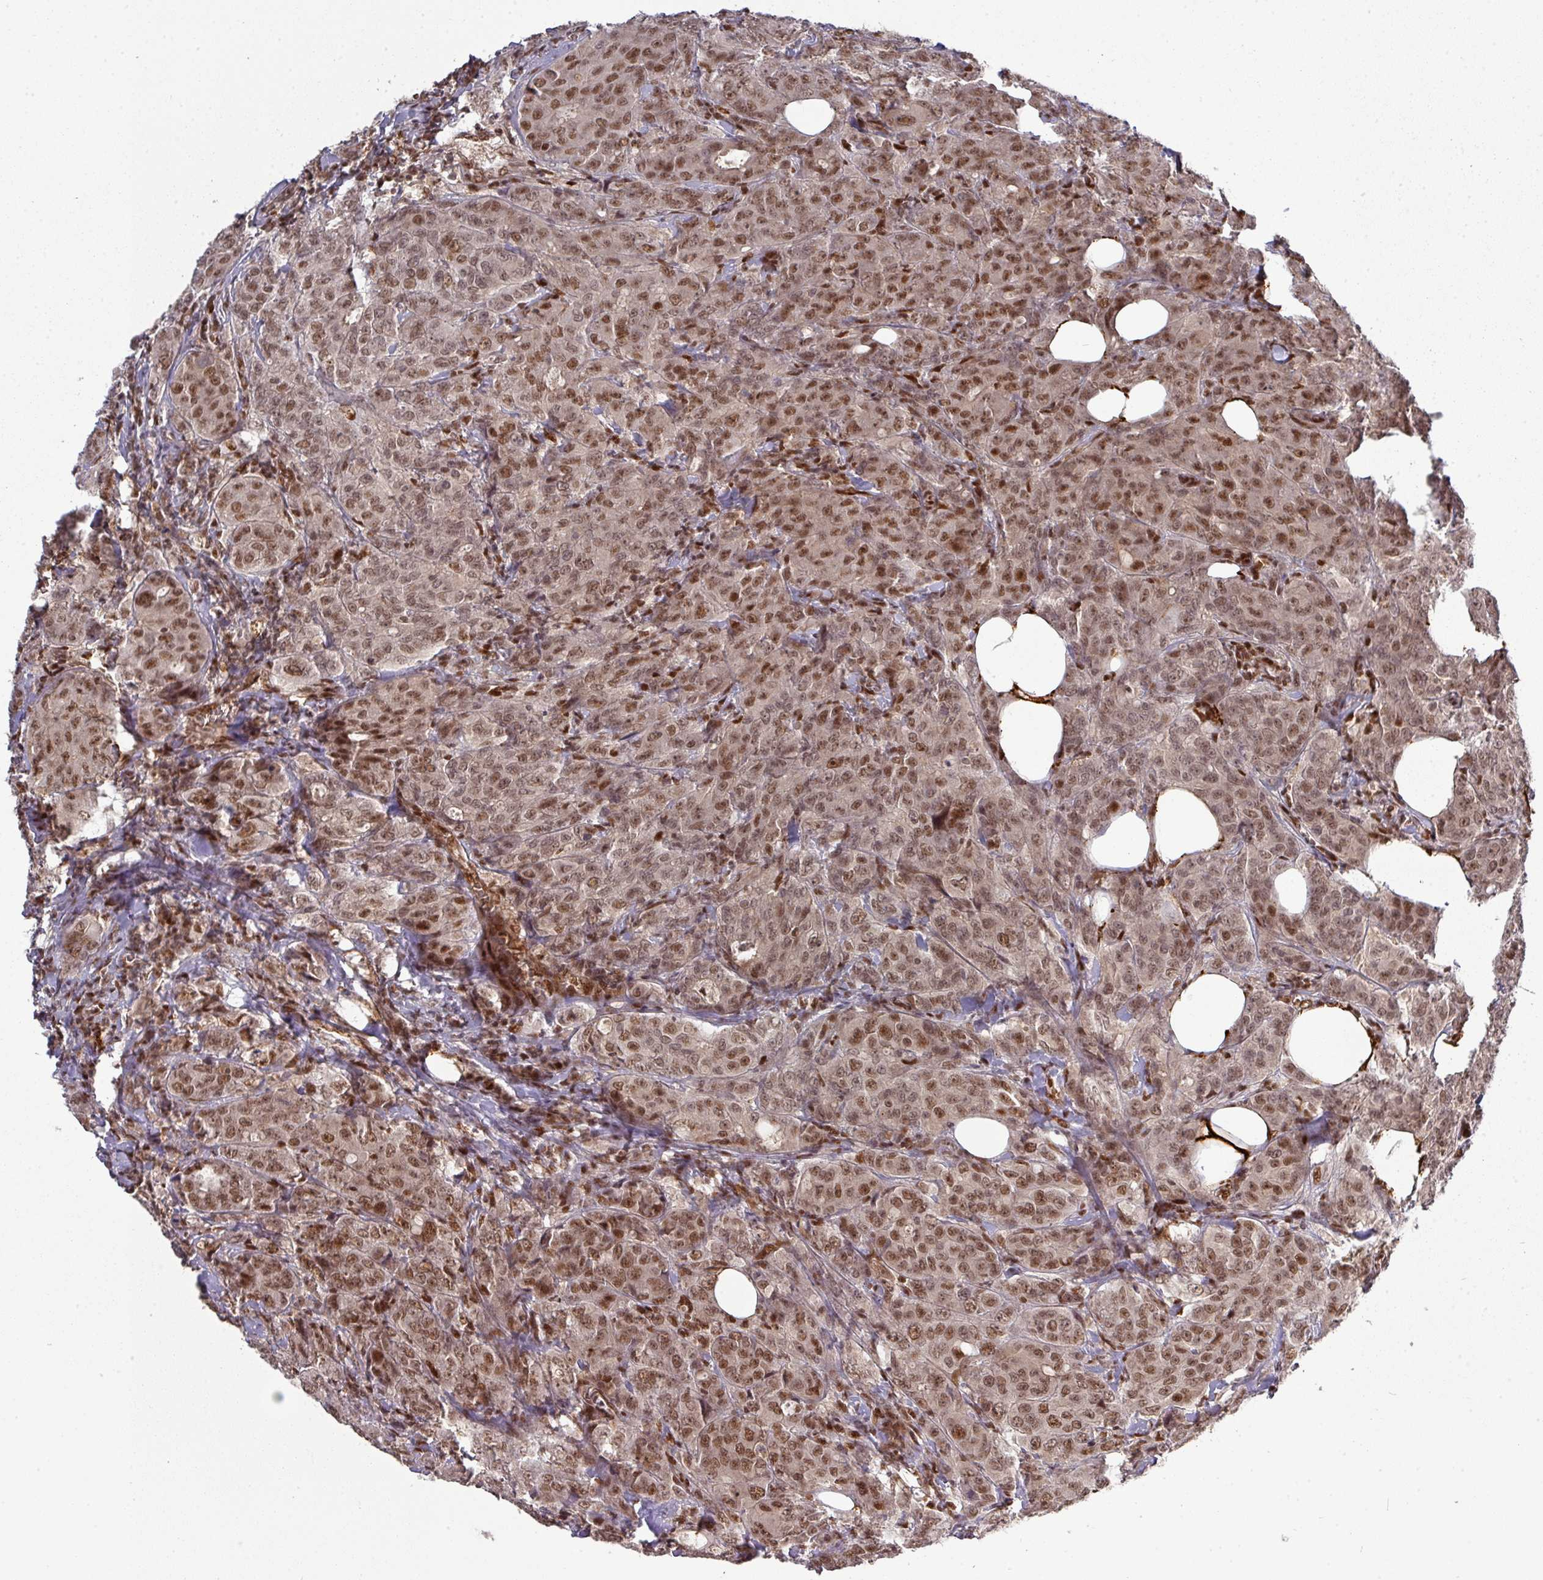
{"staining": {"intensity": "moderate", "quantity": ">75%", "location": "nuclear"}, "tissue": "breast cancer", "cell_type": "Tumor cells", "image_type": "cancer", "snomed": [{"axis": "morphology", "description": "Duct carcinoma"}, {"axis": "topography", "description": "Breast"}], "caption": "This micrograph shows breast infiltrating ductal carcinoma stained with IHC to label a protein in brown. The nuclear of tumor cells show moderate positivity for the protein. Nuclei are counter-stained blue.", "gene": "CIC", "patient": {"sex": "female", "age": 43}}